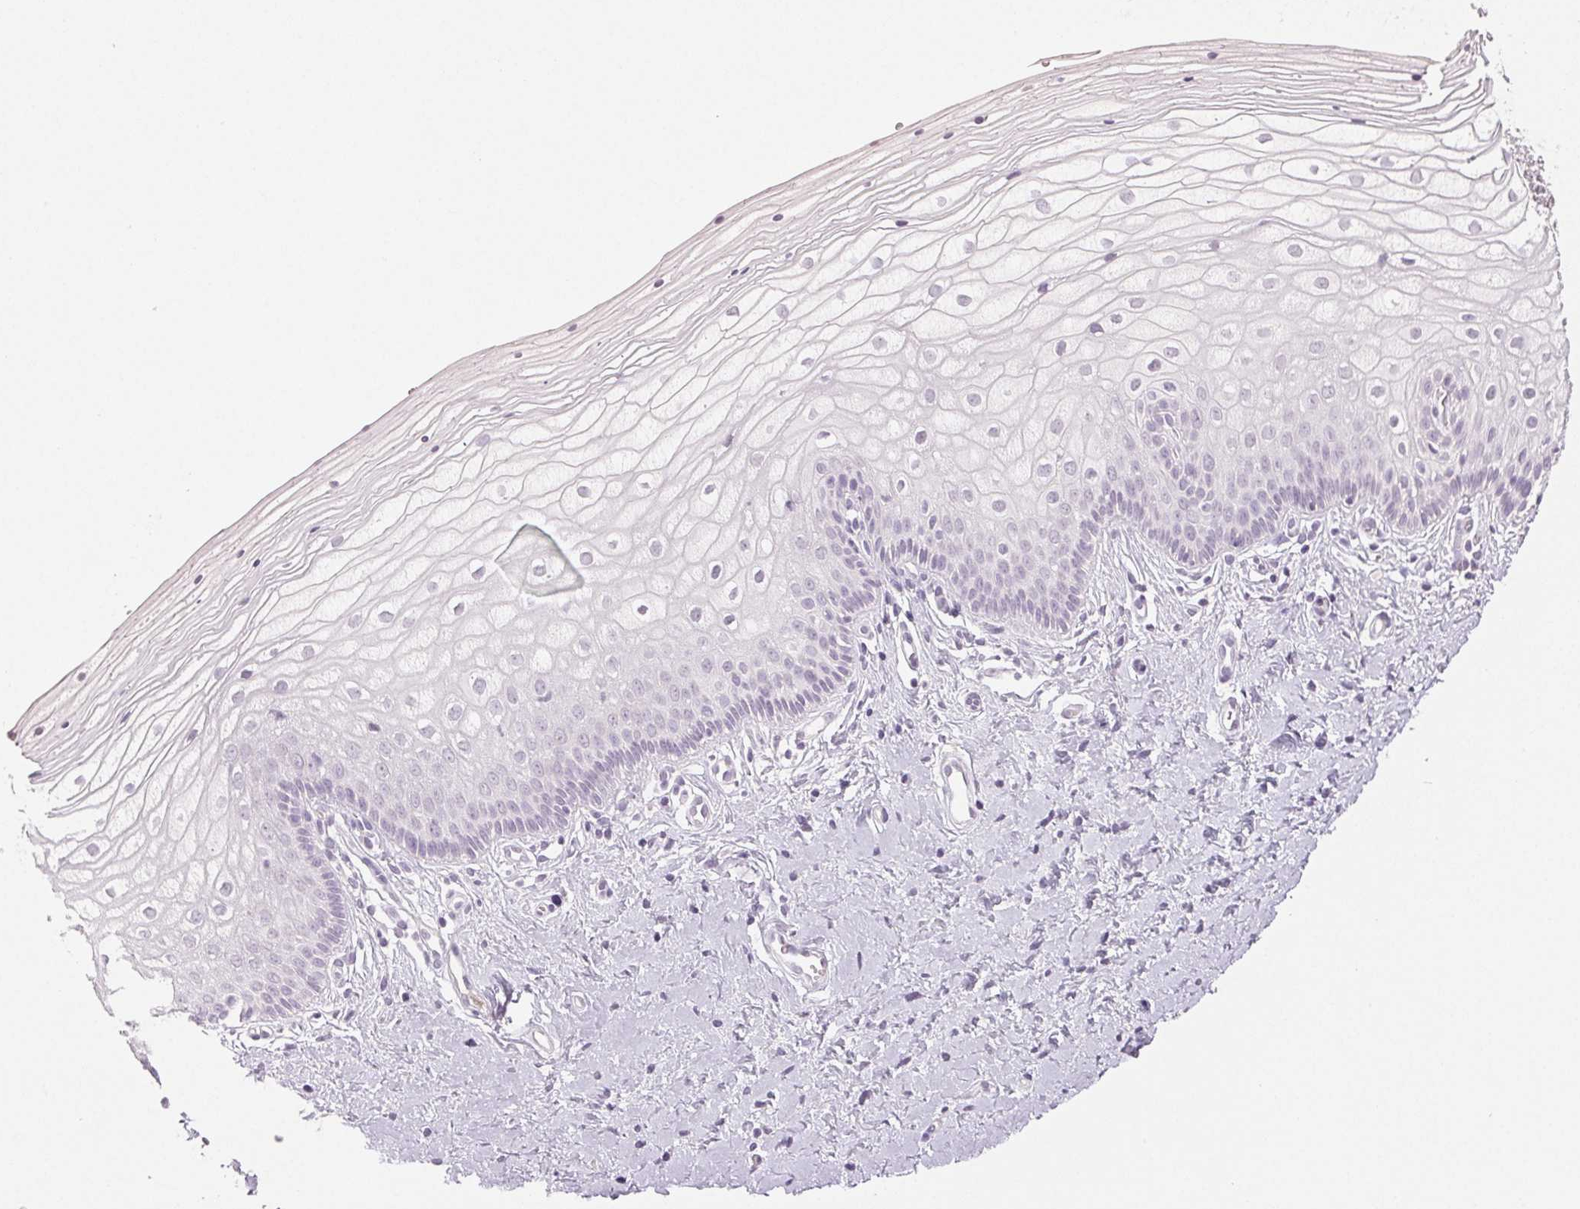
{"staining": {"intensity": "negative", "quantity": "none", "location": "none"}, "tissue": "vagina", "cell_type": "Squamous epithelial cells", "image_type": "normal", "snomed": [{"axis": "morphology", "description": "Normal tissue, NOS"}, {"axis": "topography", "description": "Vagina"}], "caption": "Immunohistochemistry micrograph of benign vagina: human vagina stained with DAB (3,3'-diaminobenzidine) demonstrates no significant protein staining in squamous epithelial cells.", "gene": "LTF", "patient": {"sex": "female", "age": 39}}